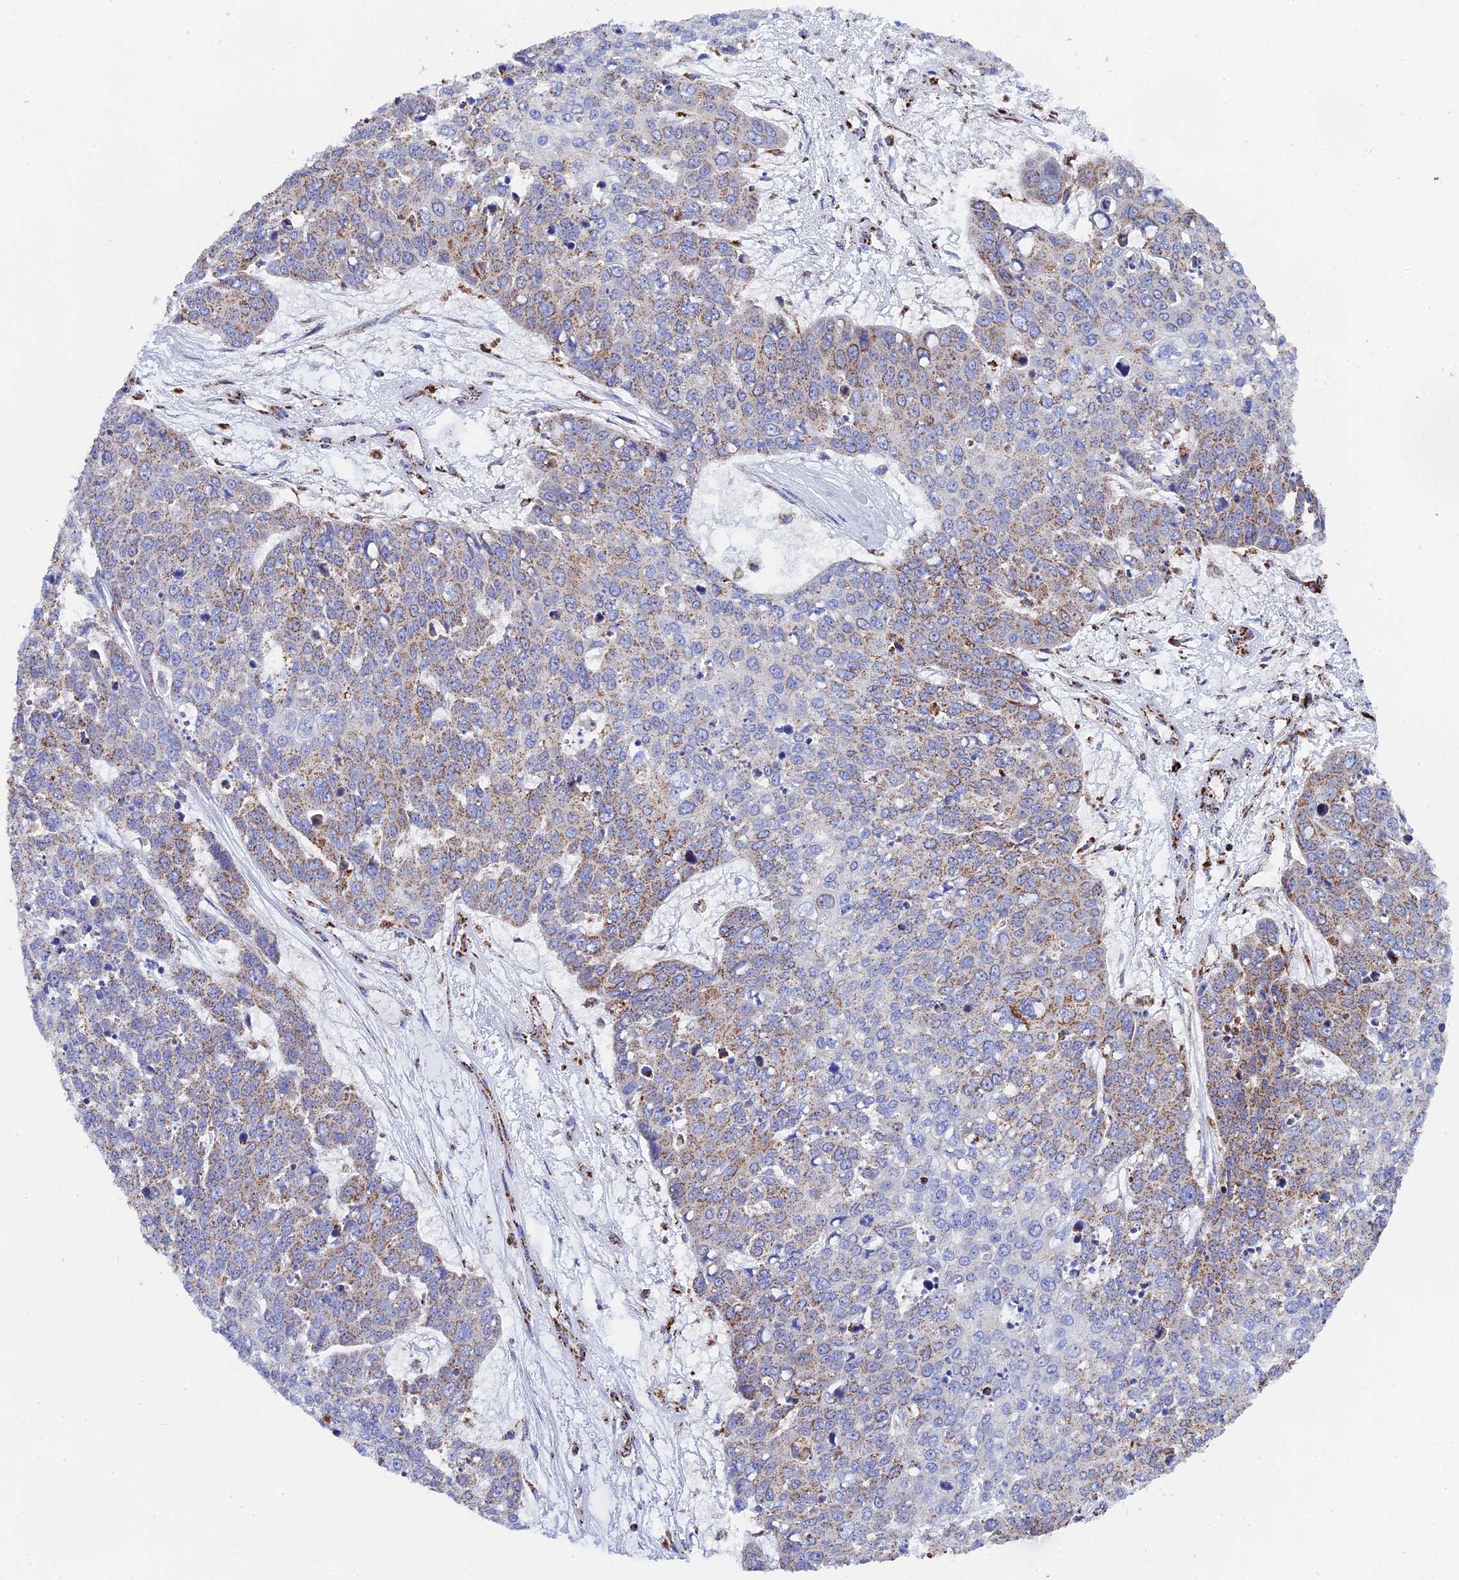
{"staining": {"intensity": "weak", "quantity": "25%-75%", "location": "cytoplasmic/membranous"}, "tissue": "skin cancer", "cell_type": "Tumor cells", "image_type": "cancer", "snomed": [{"axis": "morphology", "description": "Squamous cell carcinoma, NOS"}, {"axis": "topography", "description": "Skin"}], "caption": "Human skin squamous cell carcinoma stained for a protein (brown) reveals weak cytoplasmic/membranous positive staining in approximately 25%-75% of tumor cells.", "gene": "NDUFA5", "patient": {"sex": "male", "age": 71}}